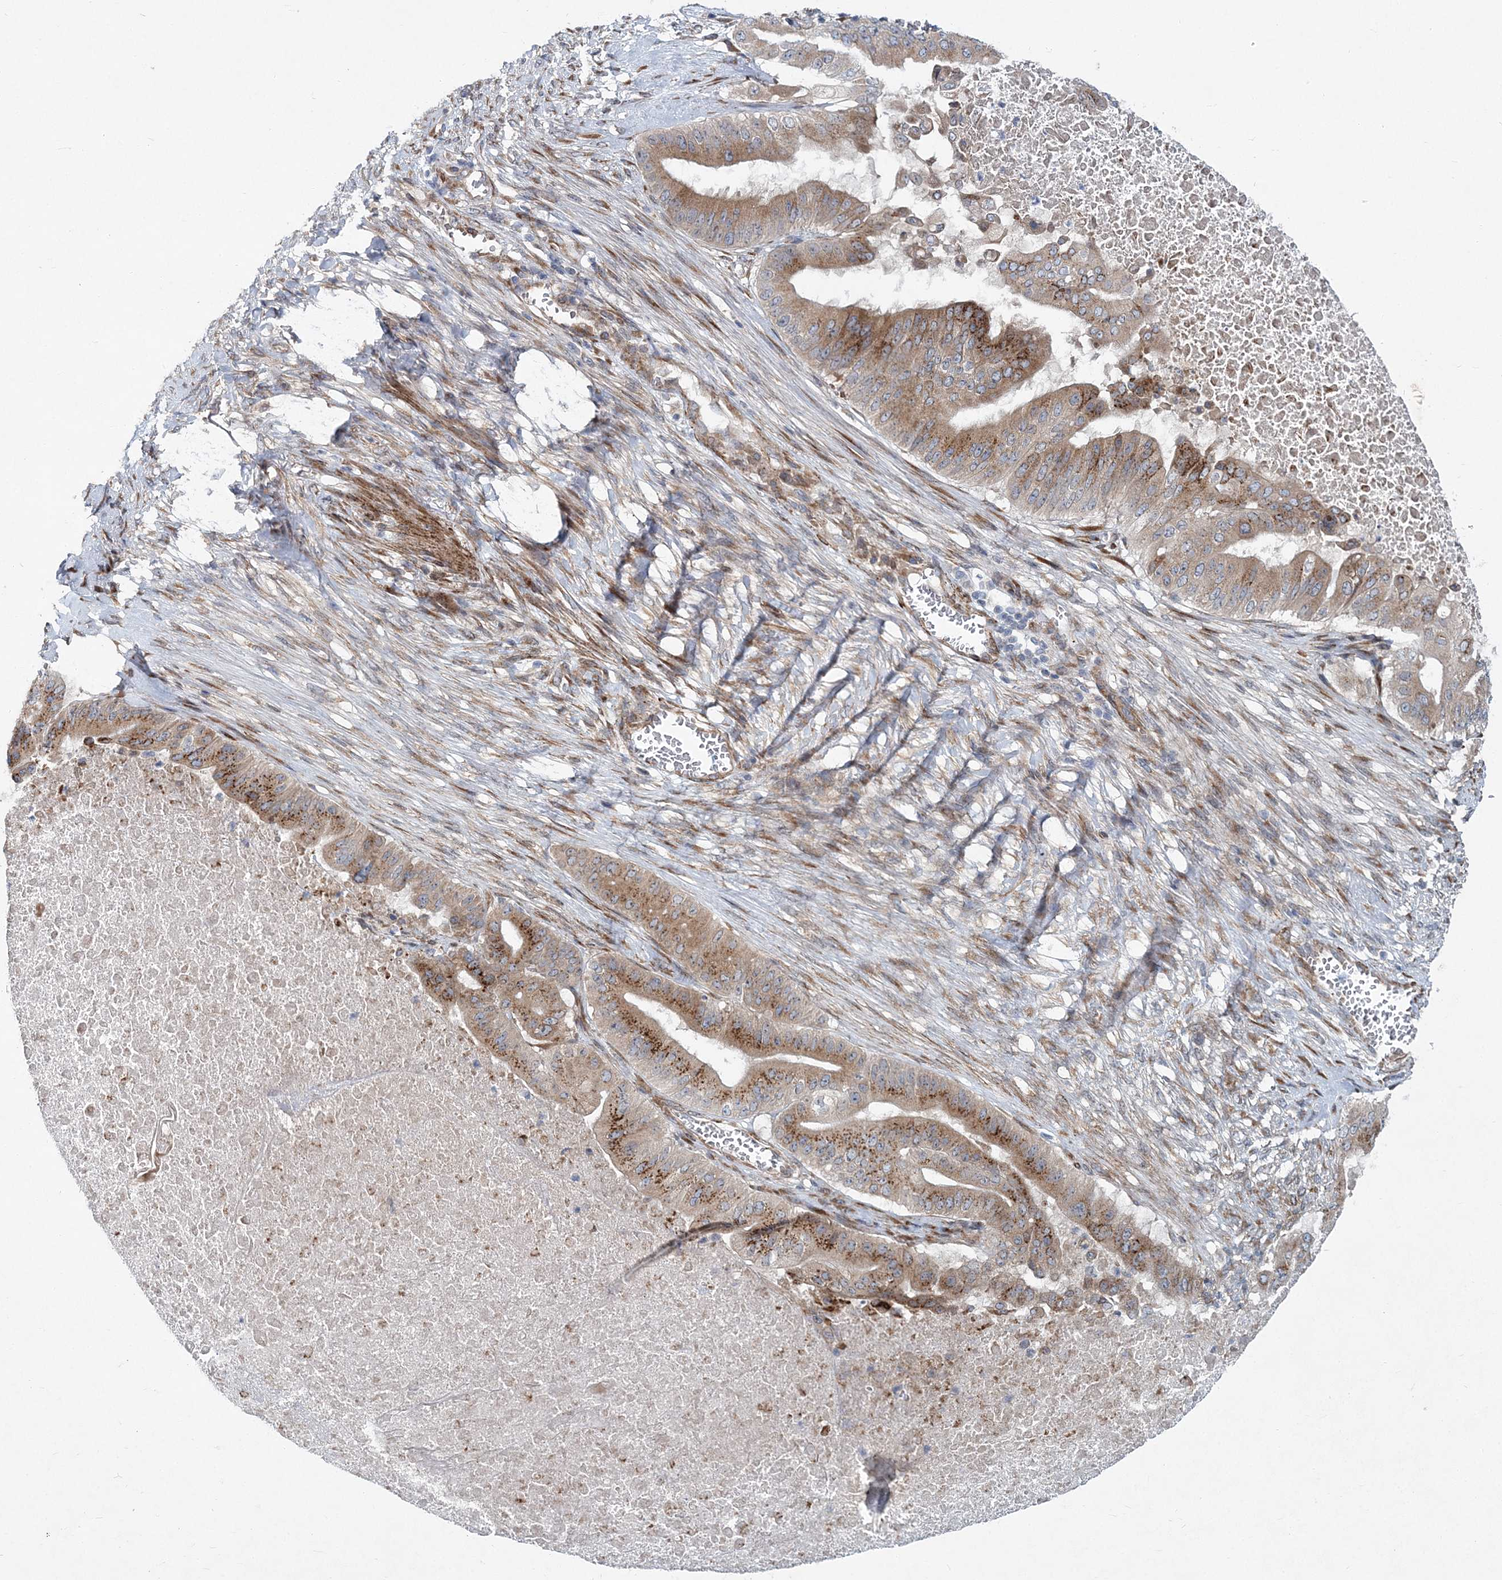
{"staining": {"intensity": "strong", "quantity": "25%-75%", "location": "cytoplasmic/membranous"}, "tissue": "pancreatic cancer", "cell_type": "Tumor cells", "image_type": "cancer", "snomed": [{"axis": "morphology", "description": "Adenocarcinoma, NOS"}, {"axis": "topography", "description": "Pancreas"}], "caption": "IHC of pancreatic adenocarcinoma demonstrates high levels of strong cytoplasmic/membranous expression in about 25%-75% of tumor cells.", "gene": "NBAS", "patient": {"sex": "female", "age": 77}}